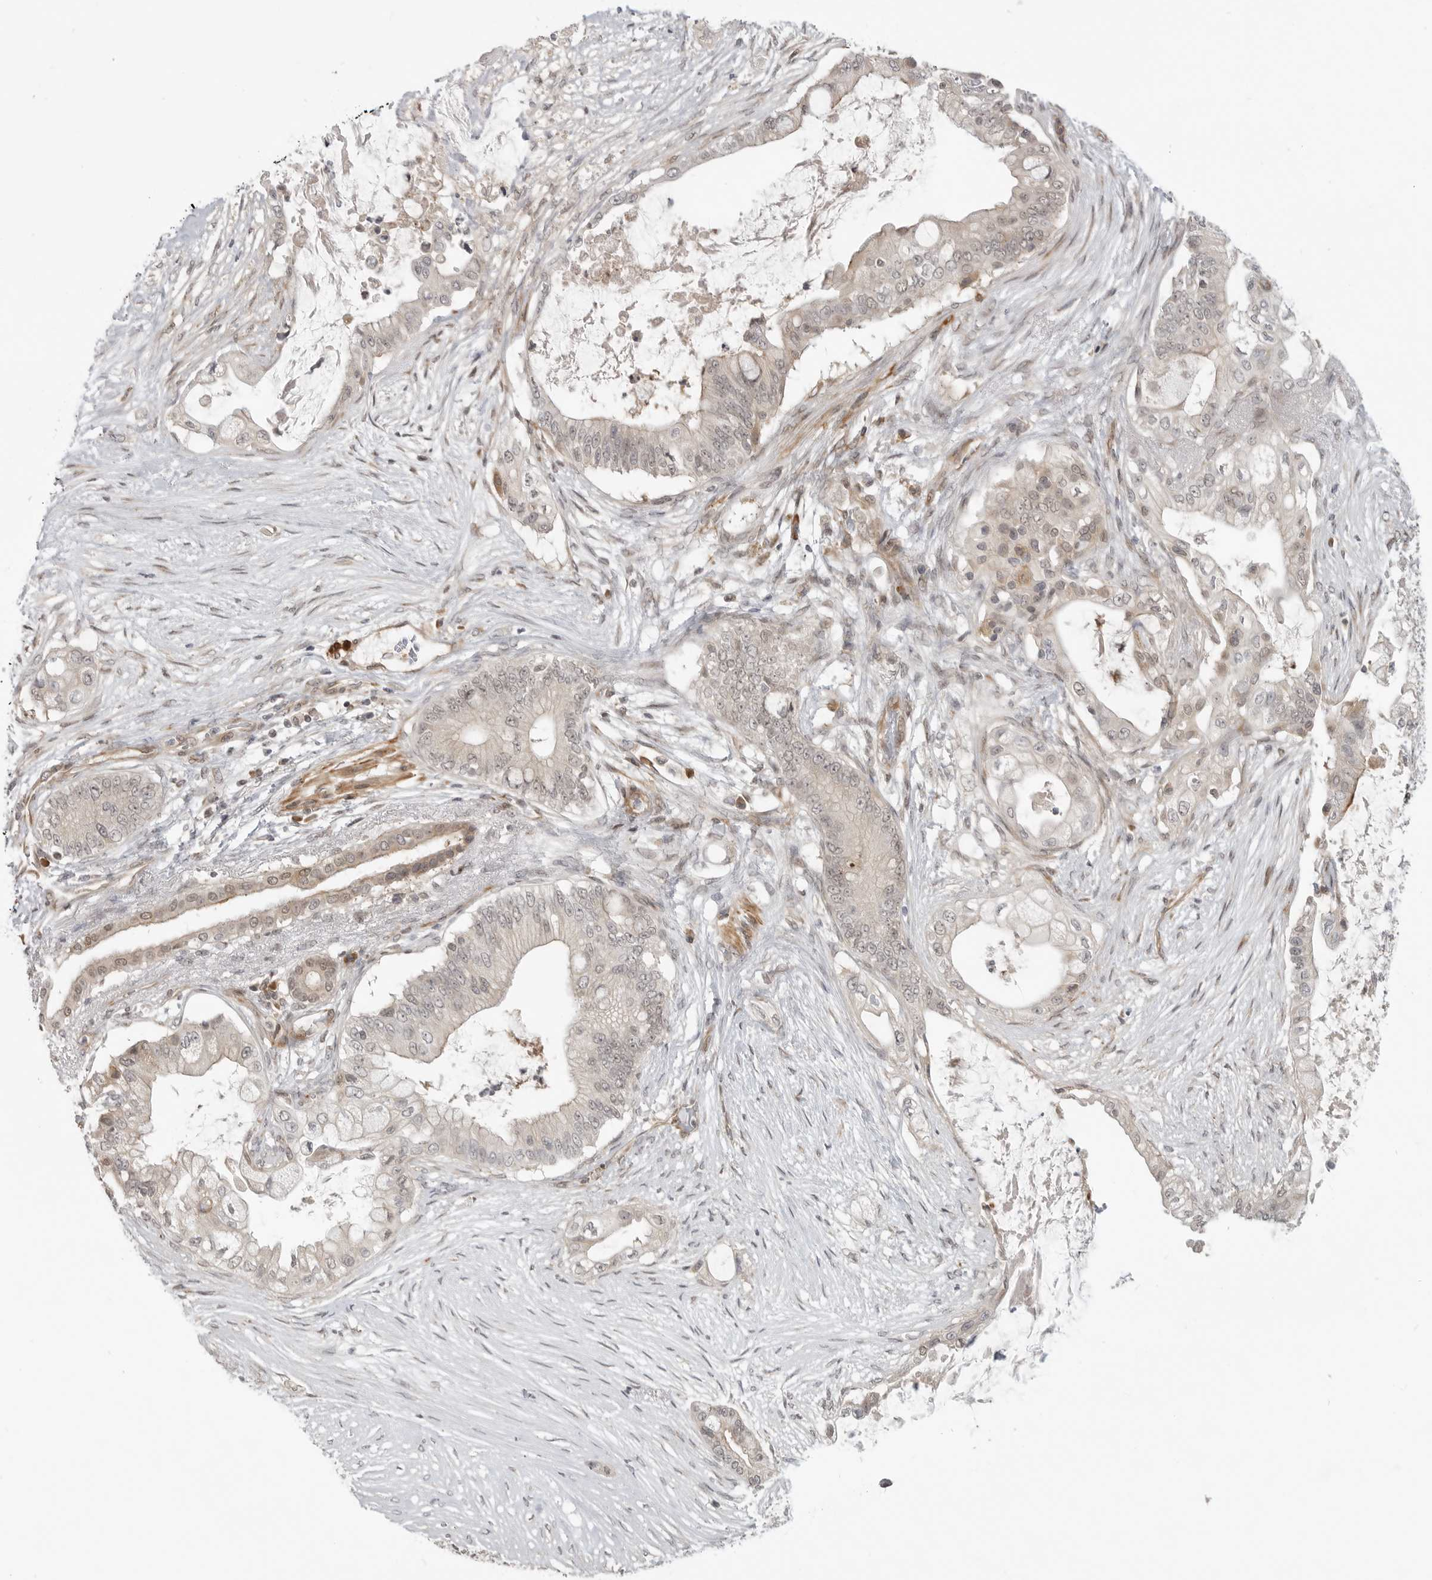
{"staining": {"intensity": "weak", "quantity": "25%-75%", "location": "cytoplasmic/membranous,nuclear"}, "tissue": "pancreatic cancer", "cell_type": "Tumor cells", "image_type": "cancer", "snomed": [{"axis": "morphology", "description": "Adenocarcinoma, NOS"}, {"axis": "topography", "description": "Pancreas"}], "caption": "Immunohistochemistry (DAB (3,3'-diaminobenzidine)) staining of human pancreatic cancer (adenocarcinoma) exhibits weak cytoplasmic/membranous and nuclear protein positivity in about 25%-75% of tumor cells. (brown staining indicates protein expression, while blue staining denotes nuclei).", "gene": "CEP295NL", "patient": {"sex": "male", "age": 53}}